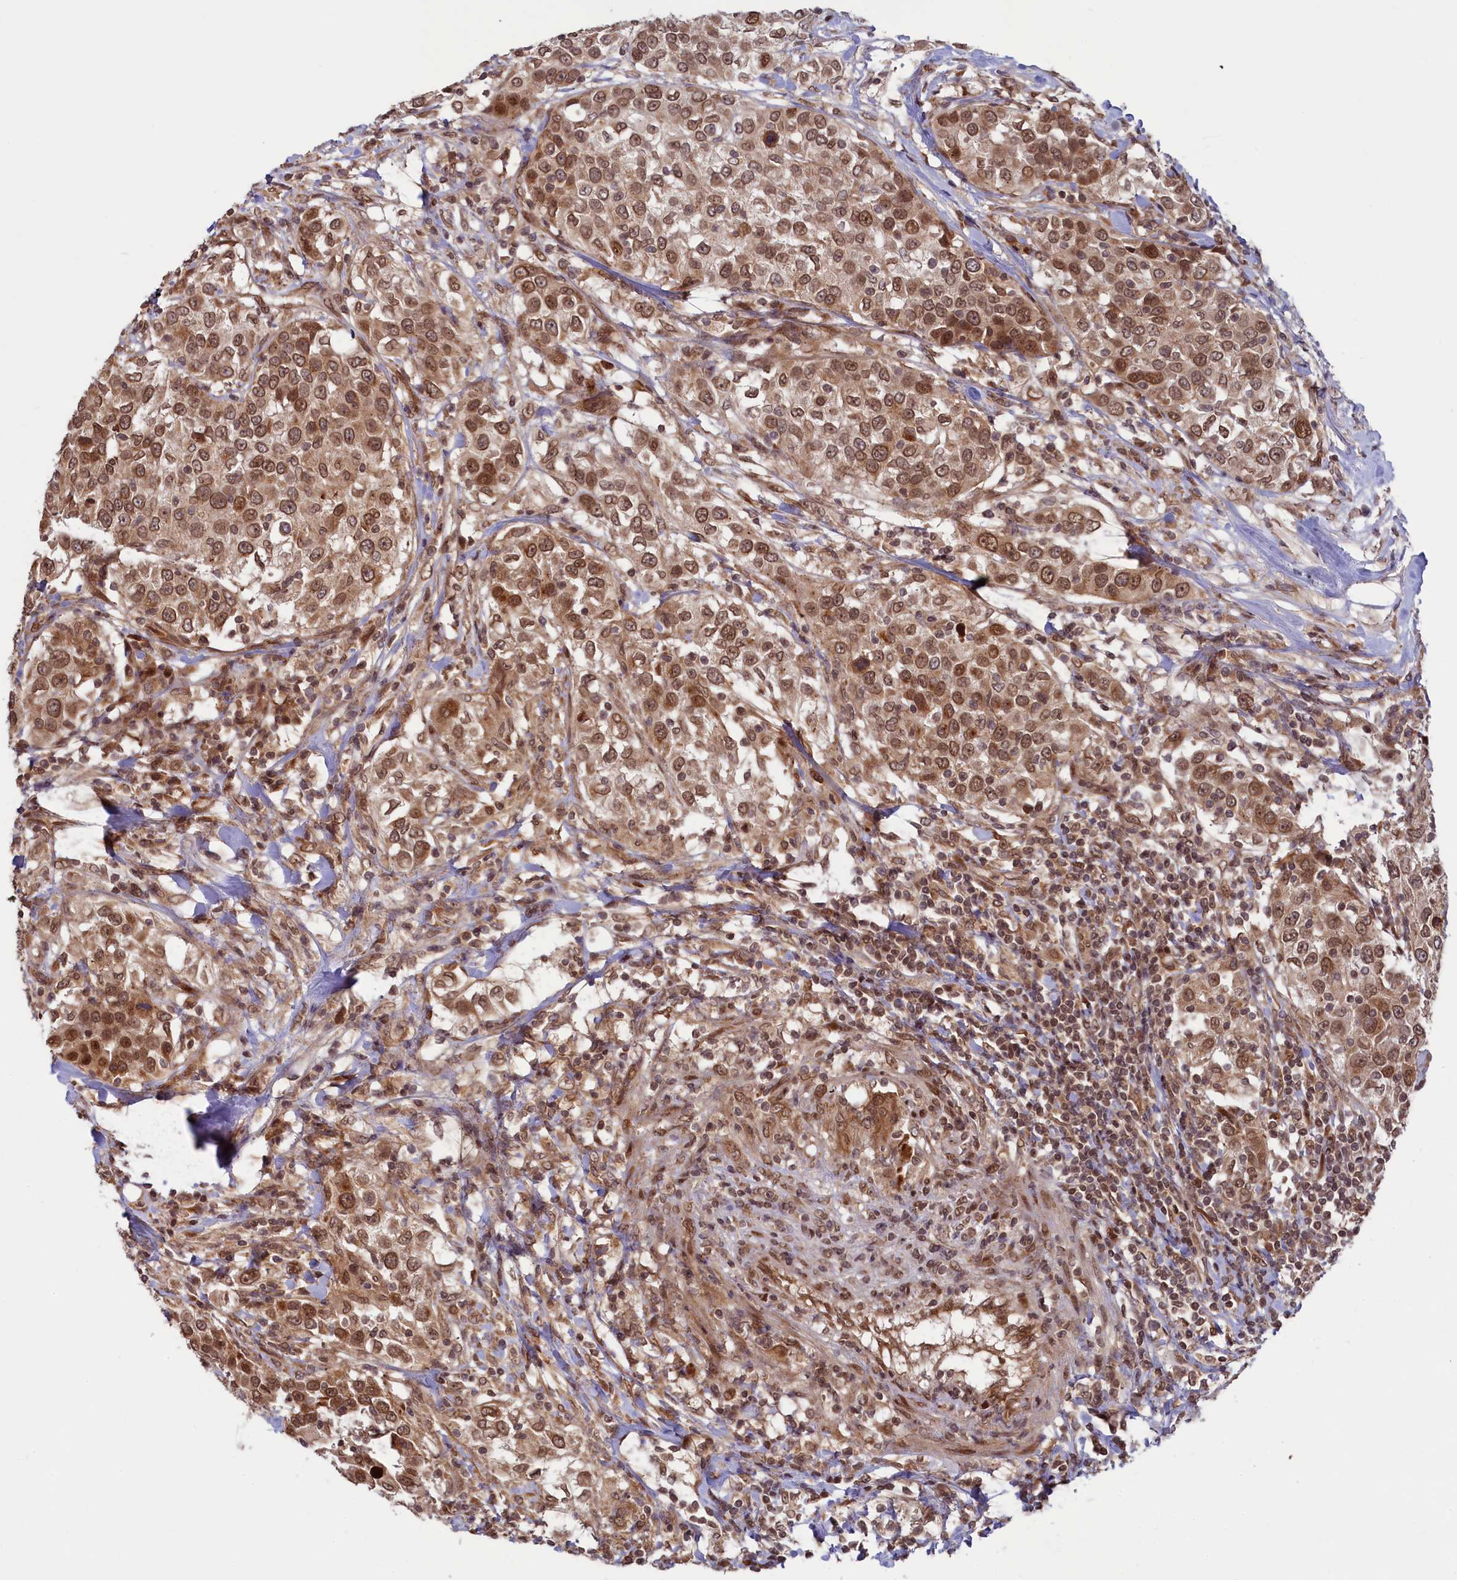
{"staining": {"intensity": "moderate", "quantity": ">75%", "location": "nuclear"}, "tissue": "urothelial cancer", "cell_type": "Tumor cells", "image_type": "cancer", "snomed": [{"axis": "morphology", "description": "Urothelial carcinoma, High grade"}, {"axis": "topography", "description": "Urinary bladder"}], "caption": "Urothelial carcinoma (high-grade) tissue demonstrates moderate nuclear expression in approximately >75% of tumor cells, visualized by immunohistochemistry.", "gene": "NAE1", "patient": {"sex": "female", "age": 80}}